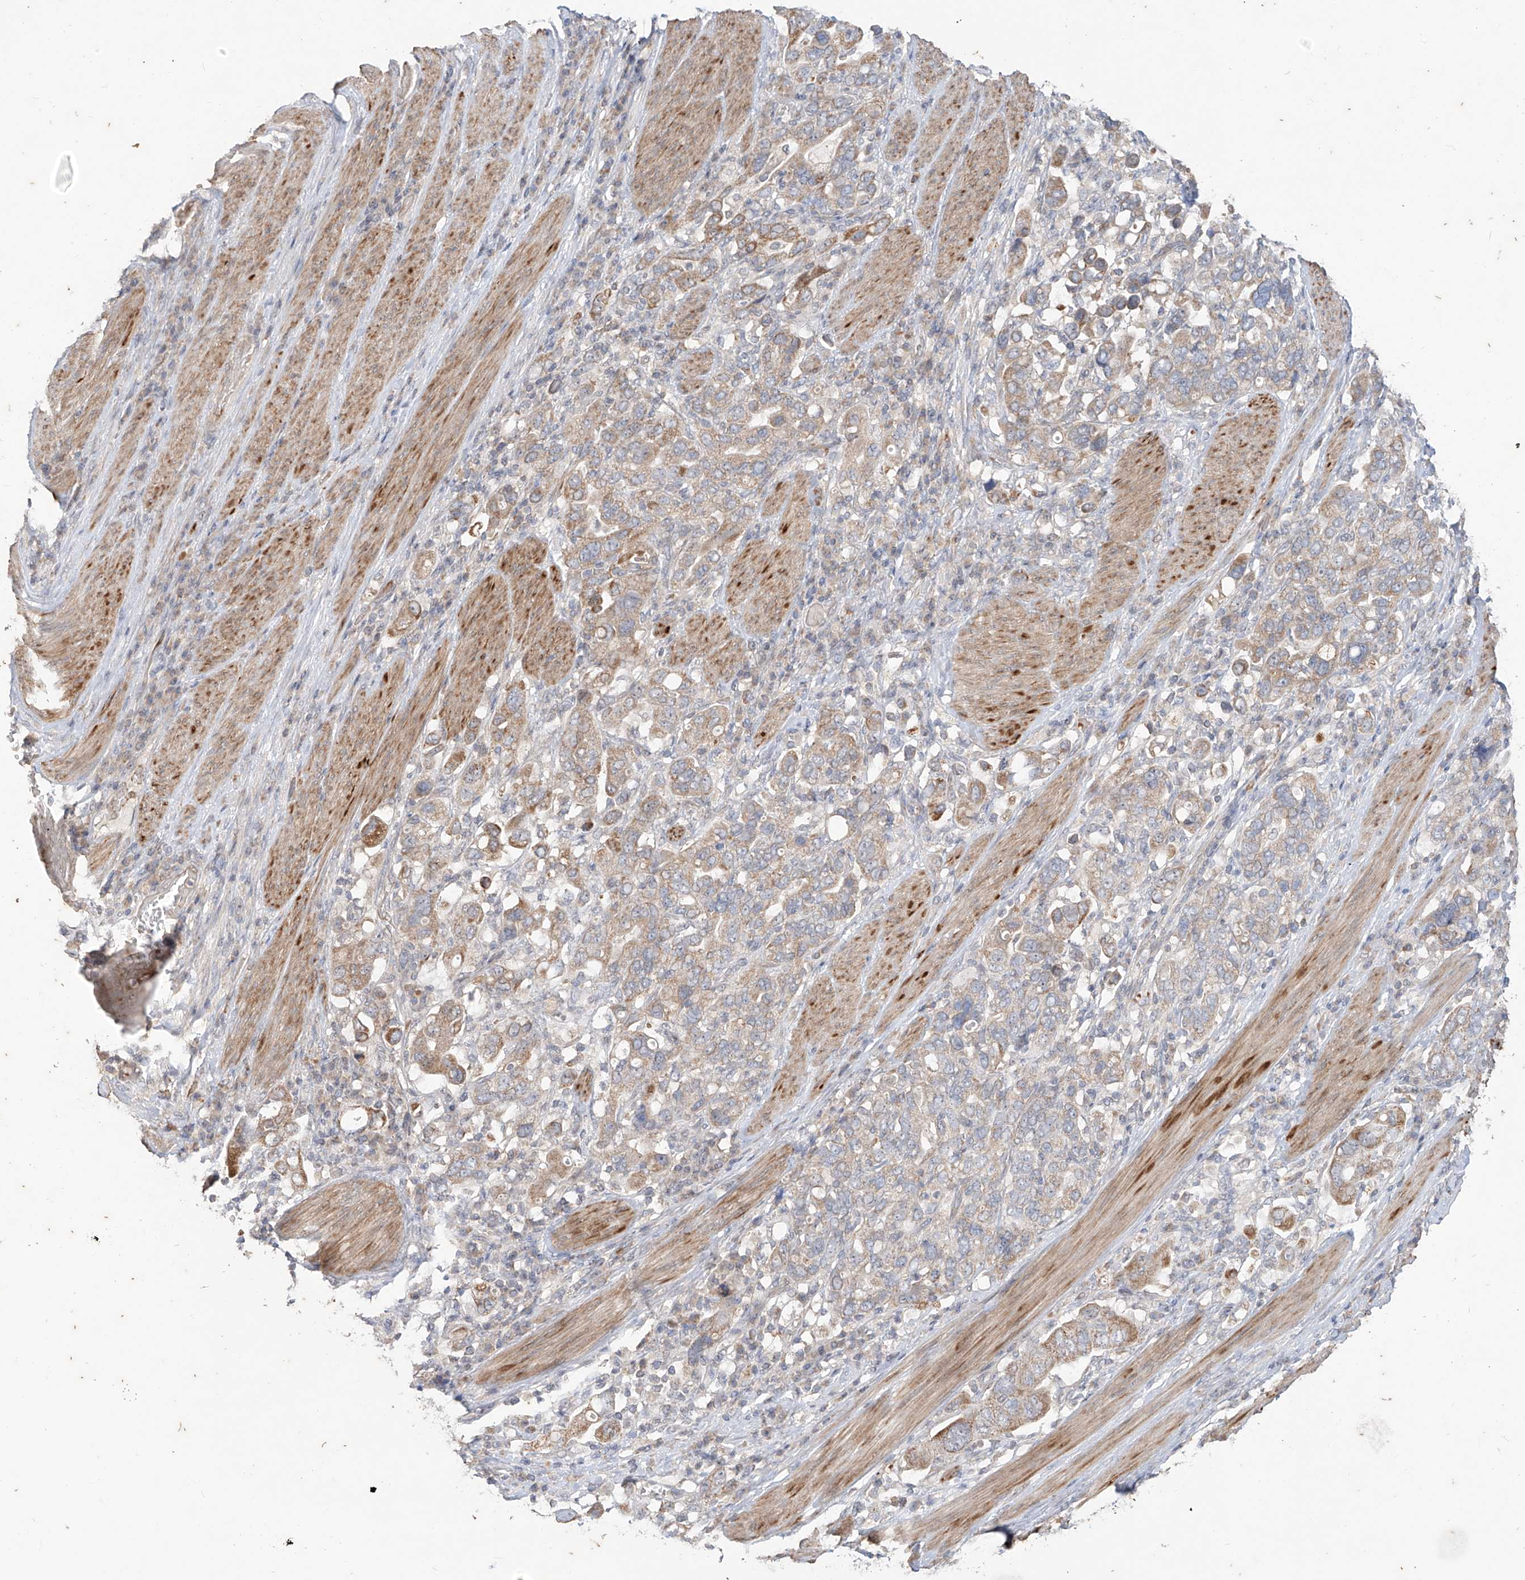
{"staining": {"intensity": "weak", "quantity": ">75%", "location": "cytoplasmic/membranous"}, "tissue": "stomach cancer", "cell_type": "Tumor cells", "image_type": "cancer", "snomed": [{"axis": "morphology", "description": "Adenocarcinoma, NOS"}, {"axis": "topography", "description": "Stomach, upper"}], "caption": "Tumor cells display weak cytoplasmic/membranous positivity in approximately >75% of cells in adenocarcinoma (stomach).", "gene": "MTUS2", "patient": {"sex": "male", "age": 62}}